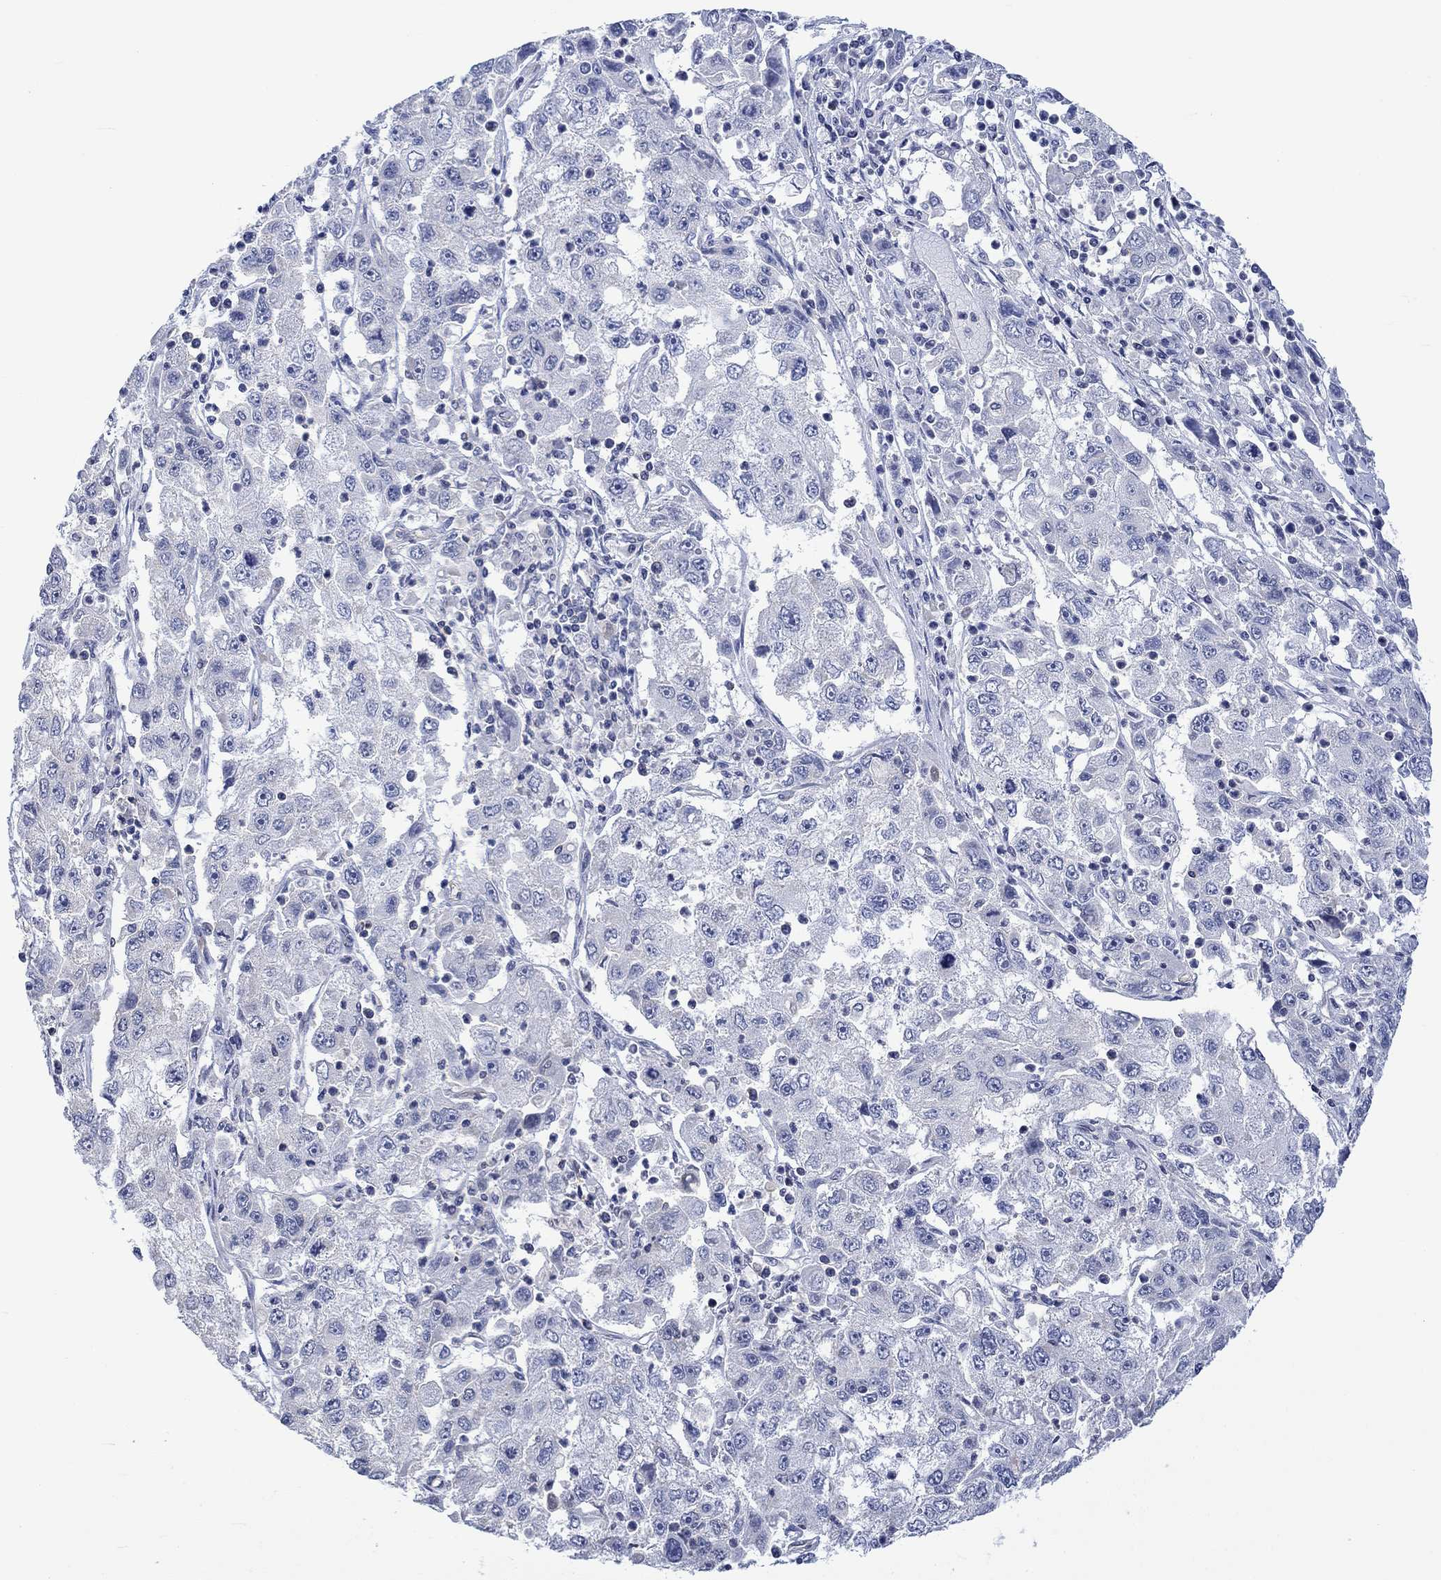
{"staining": {"intensity": "negative", "quantity": "none", "location": "none"}, "tissue": "cervical cancer", "cell_type": "Tumor cells", "image_type": "cancer", "snomed": [{"axis": "morphology", "description": "Squamous cell carcinoma, NOS"}, {"axis": "topography", "description": "Cervix"}], "caption": "IHC image of cervical squamous cell carcinoma stained for a protein (brown), which exhibits no expression in tumor cells.", "gene": "AGRP", "patient": {"sex": "female", "age": 36}}